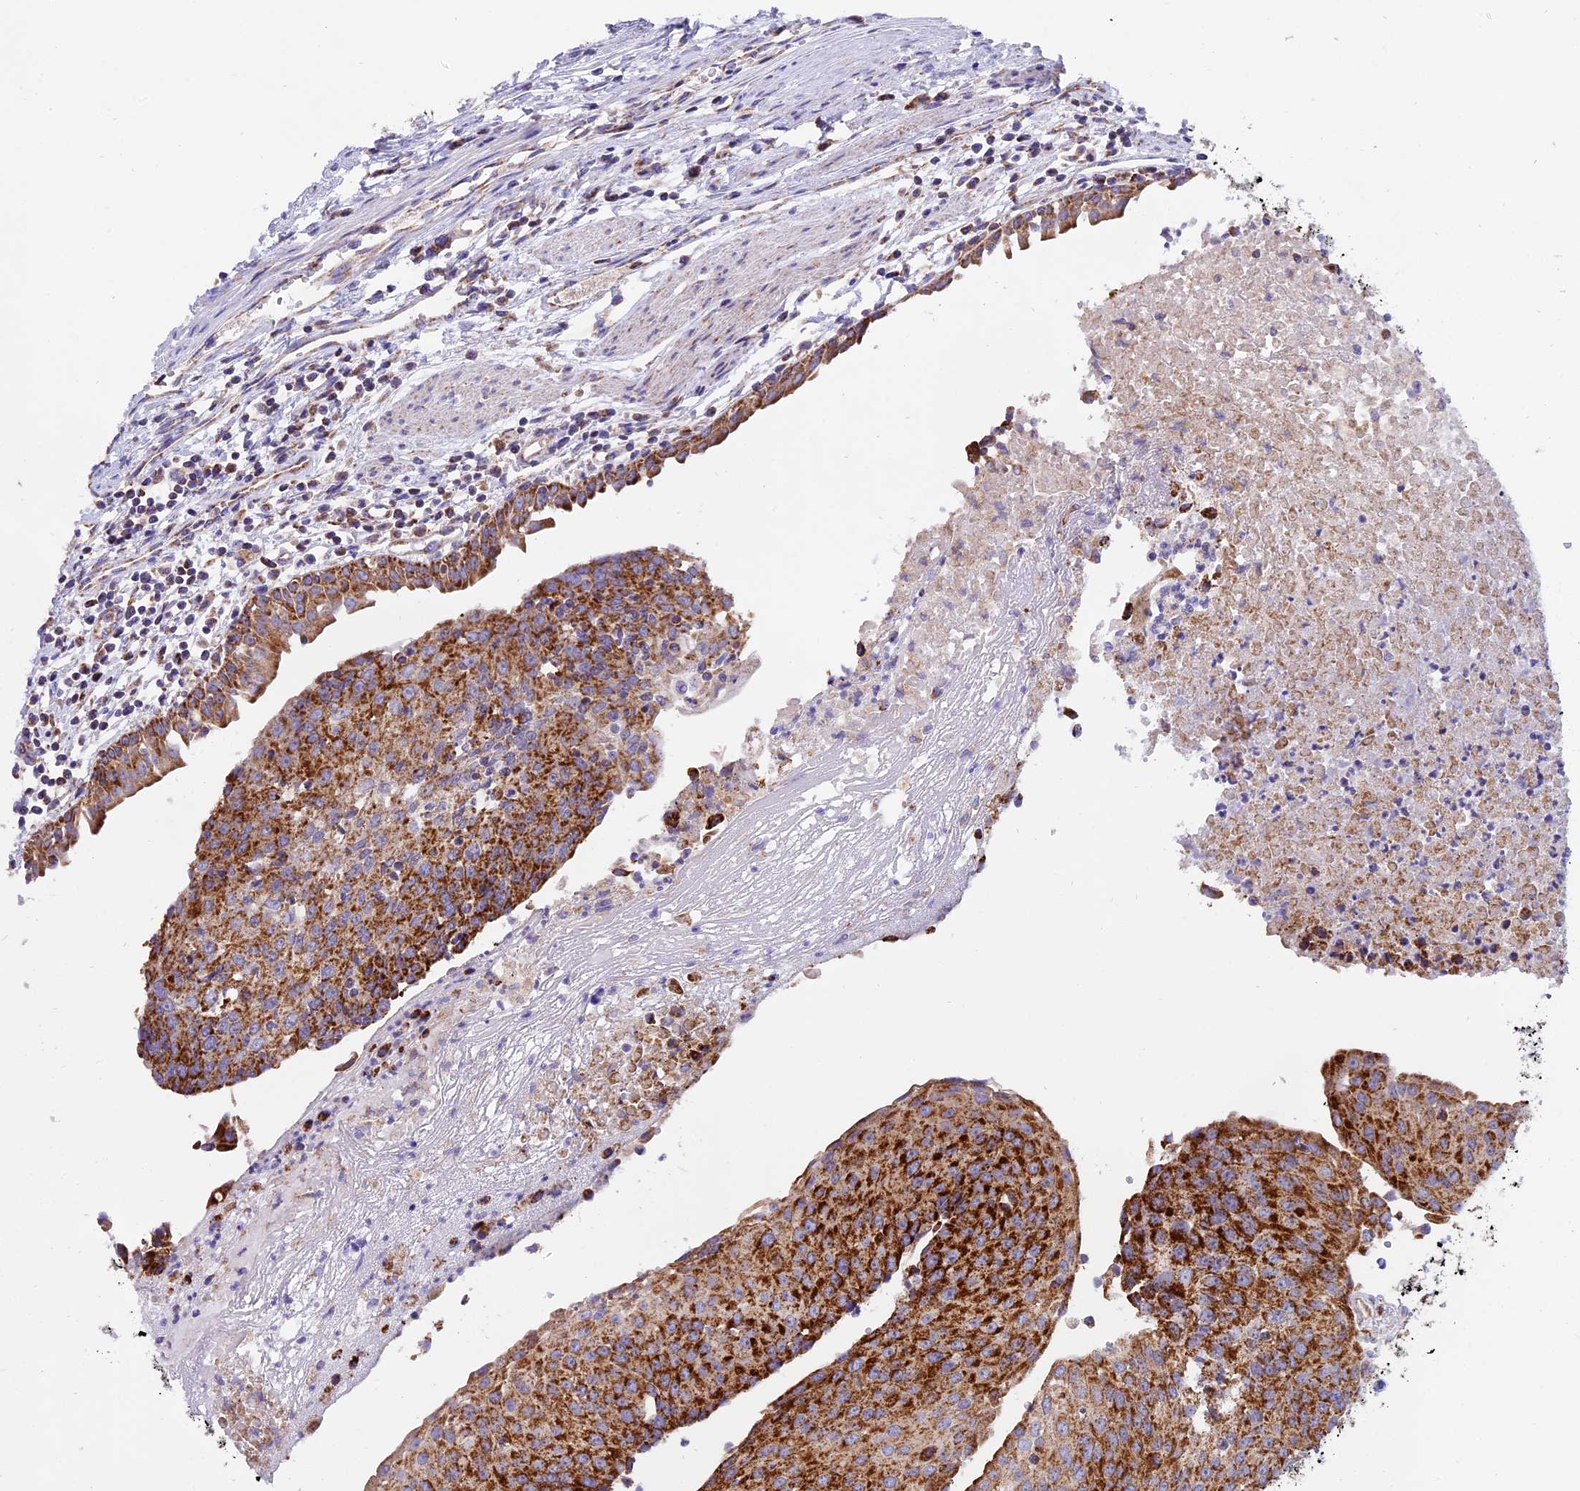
{"staining": {"intensity": "strong", "quantity": ">75%", "location": "cytoplasmic/membranous"}, "tissue": "urothelial cancer", "cell_type": "Tumor cells", "image_type": "cancer", "snomed": [{"axis": "morphology", "description": "Urothelial carcinoma, High grade"}, {"axis": "topography", "description": "Urinary bladder"}], "caption": "Immunohistochemistry (IHC) micrograph of neoplastic tissue: urothelial cancer stained using immunohistochemistry (IHC) displays high levels of strong protein expression localized specifically in the cytoplasmic/membranous of tumor cells, appearing as a cytoplasmic/membranous brown color.", "gene": "MRPS34", "patient": {"sex": "female", "age": 85}}